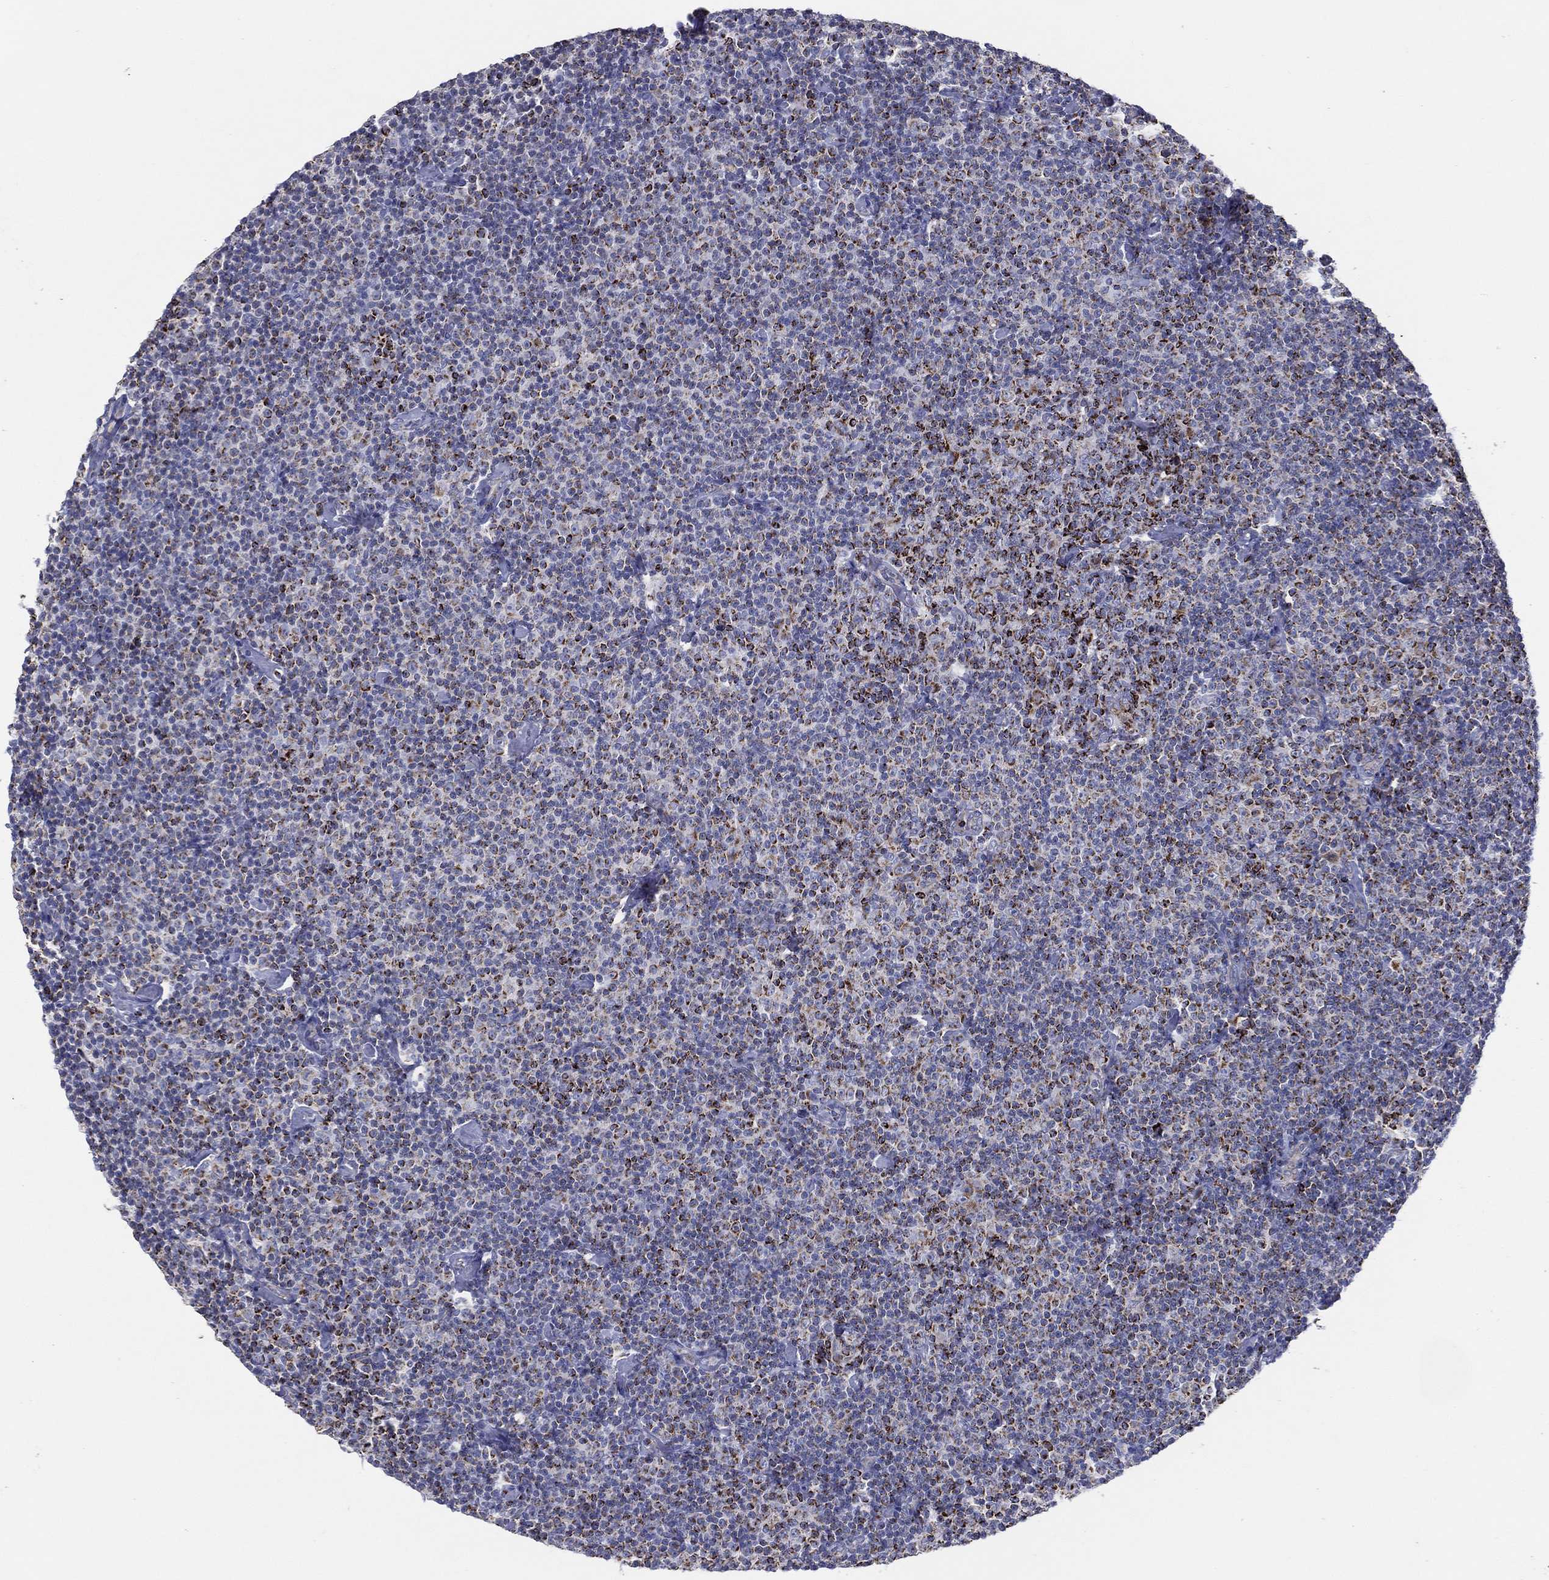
{"staining": {"intensity": "strong", "quantity": "<25%", "location": "cytoplasmic/membranous"}, "tissue": "lymphoma", "cell_type": "Tumor cells", "image_type": "cancer", "snomed": [{"axis": "morphology", "description": "Malignant lymphoma, non-Hodgkin's type, Low grade"}, {"axis": "topography", "description": "Lymph node"}], "caption": "Protein expression by immunohistochemistry exhibits strong cytoplasmic/membranous positivity in about <25% of tumor cells in lymphoma.", "gene": "SFXN1", "patient": {"sex": "male", "age": 81}}